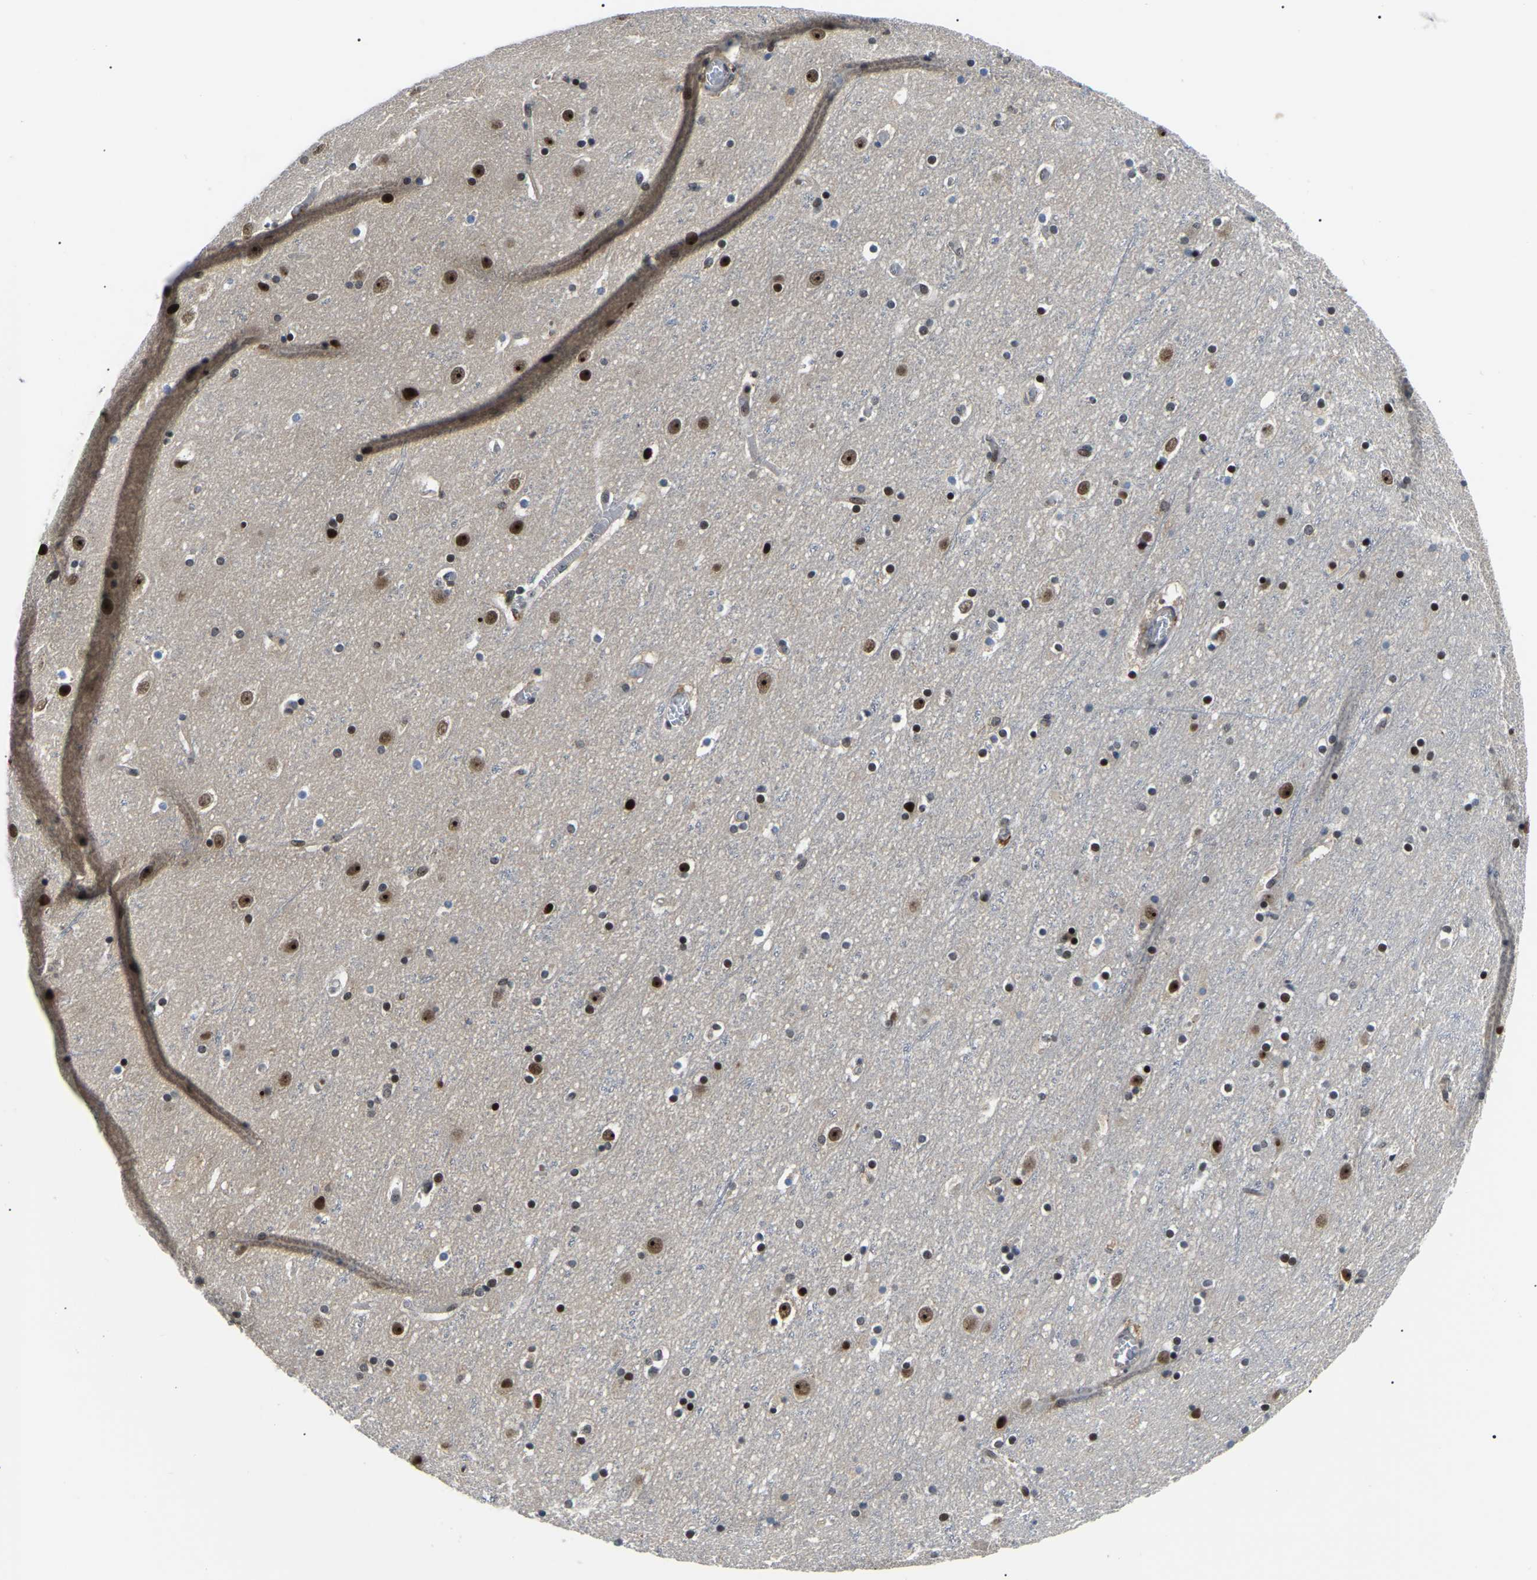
{"staining": {"intensity": "negative", "quantity": "none", "location": "none"}, "tissue": "cerebral cortex", "cell_type": "Endothelial cells", "image_type": "normal", "snomed": [{"axis": "morphology", "description": "Normal tissue, NOS"}, {"axis": "topography", "description": "Cerebral cortex"}], "caption": "A high-resolution micrograph shows immunohistochemistry staining of normal cerebral cortex, which demonstrates no significant expression in endothelial cells.", "gene": "RRP1B", "patient": {"sex": "male", "age": 45}}